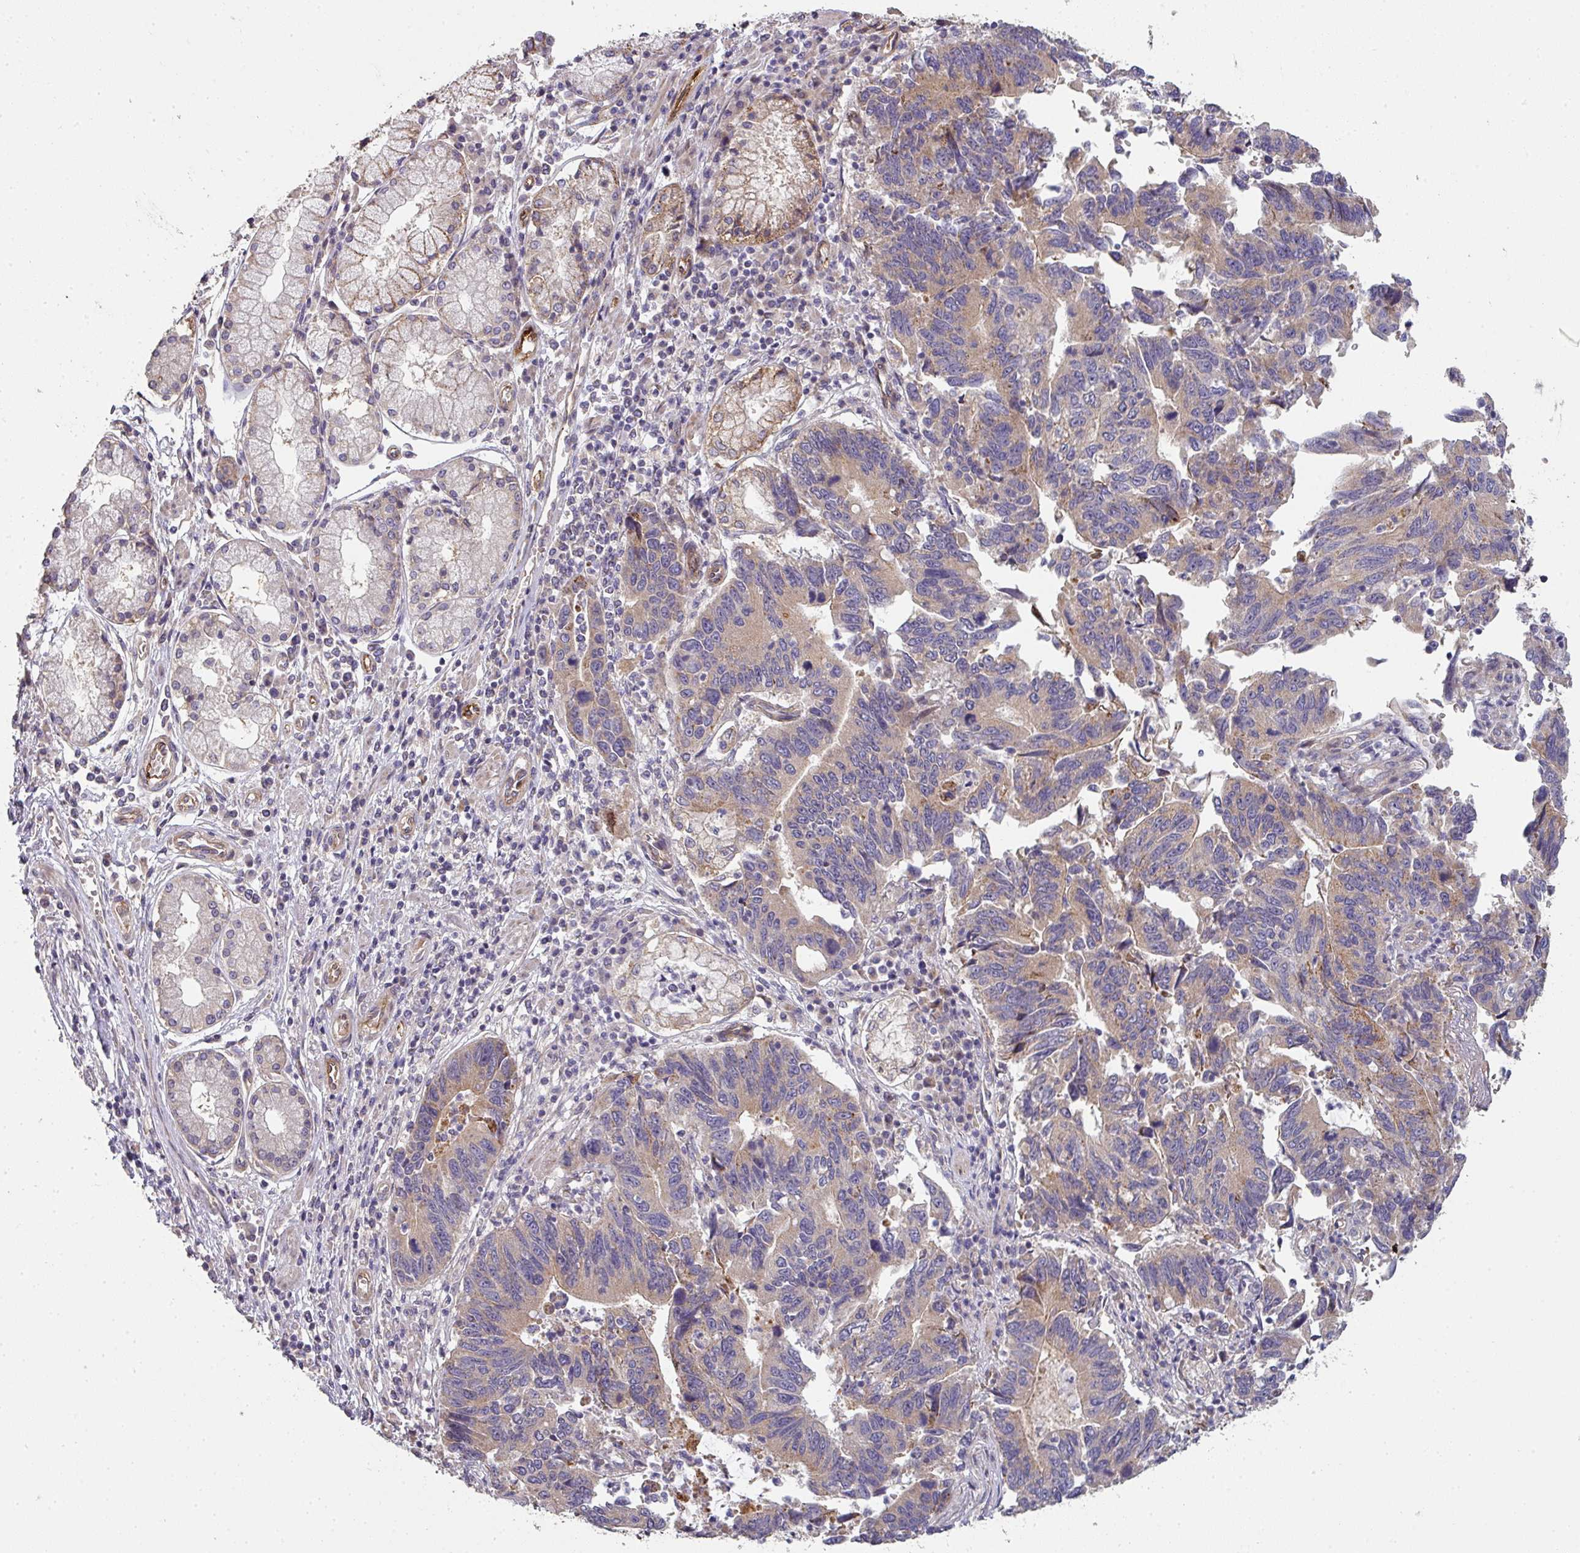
{"staining": {"intensity": "weak", "quantity": "<25%", "location": "cytoplasmic/membranous"}, "tissue": "stomach cancer", "cell_type": "Tumor cells", "image_type": "cancer", "snomed": [{"axis": "morphology", "description": "Adenocarcinoma, NOS"}, {"axis": "topography", "description": "Stomach"}], "caption": "Immunohistochemistry (IHC) of stomach adenocarcinoma demonstrates no expression in tumor cells.", "gene": "PCDH1", "patient": {"sex": "male", "age": 59}}